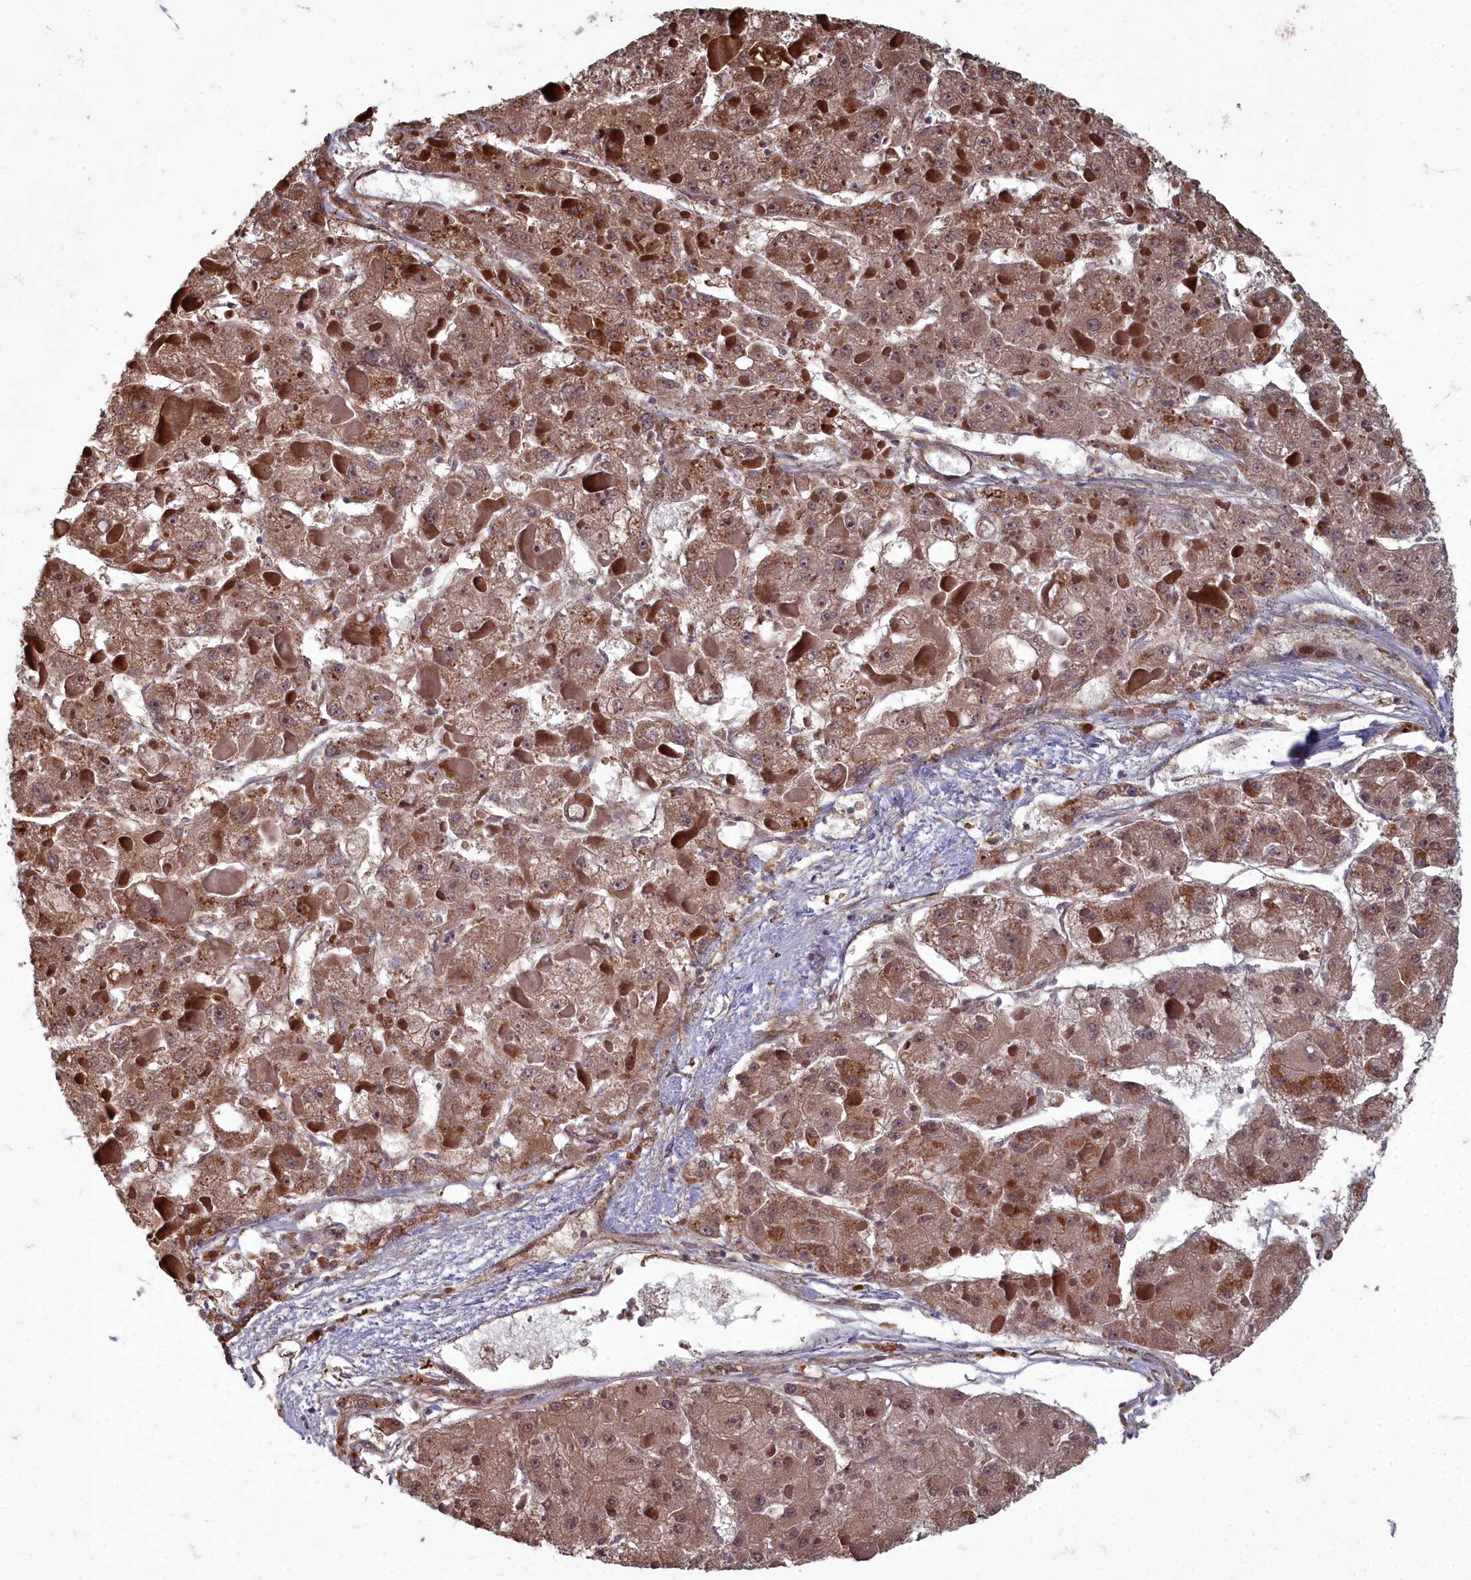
{"staining": {"intensity": "moderate", "quantity": ">75%", "location": "cytoplasmic/membranous"}, "tissue": "liver cancer", "cell_type": "Tumor cells", "image_type": "cancer", "snomed": [{"axis": "morphology", "description": "Carcinoma, Hepatocellular, NOS"}, {"axis": "topography", "description": "Liver"}], "caption": "High-power microscopy captured an immunohistochemistry image of liver cancer (hepatocellular carcinoma), revealing moderate cytoplasmic/membranous positivity in about >75% of tumor cells. (DAB (3,3'-diaminobenzidine) IHC with brightfield microscopy, high magnification).", "gene": "TSPYL4", "patient": {"sex": "female", "age": 73}}